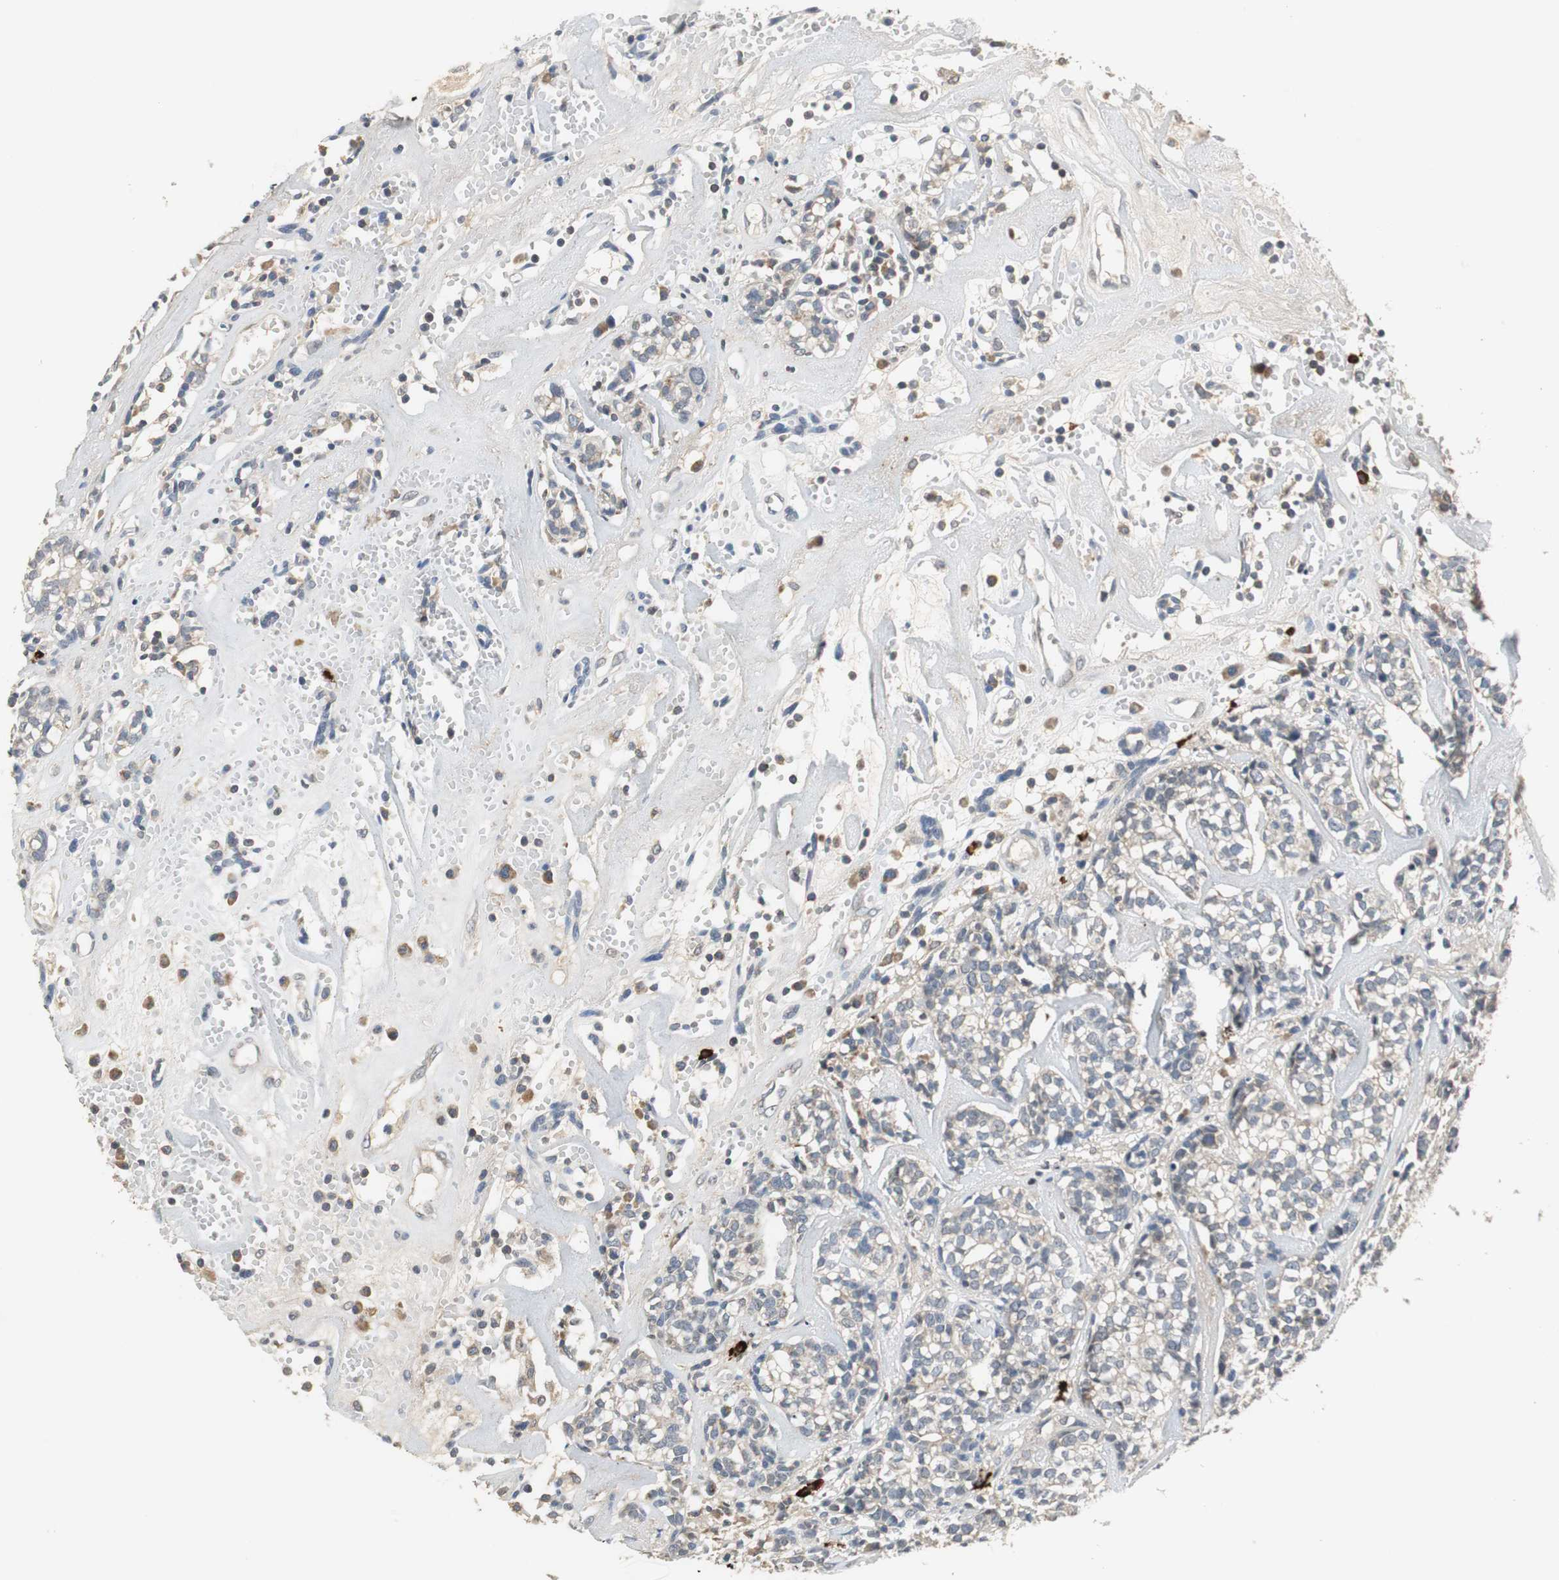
{"staining": {"intensity": "weak", "quantity": "25%-75%", "location": "cytoplasmic/membranous"}, "tissue": "head and neck cancer", "cell_type": "Tumor cells", "image_type": "cancer", "snomed": [{"axis": "morphology", "description": "Adenocarcinoma, NOS"}, {"axis": "topography", "description": "Salivary gland"}, {"axis": "topography", "description": "Head-Neck"}], "caption": "Immunohistochemistry (IHC) (DAB) staining of head and neck adenocarcinoma reveals weak cytoplasmic/membranous protein staining in about 25%-75% of tumor cells. The protein is shown in brown color, while the nuclei are stained blue.", "gene": "SLC19A2", "patient": {"sex": "female", "age": 65}}